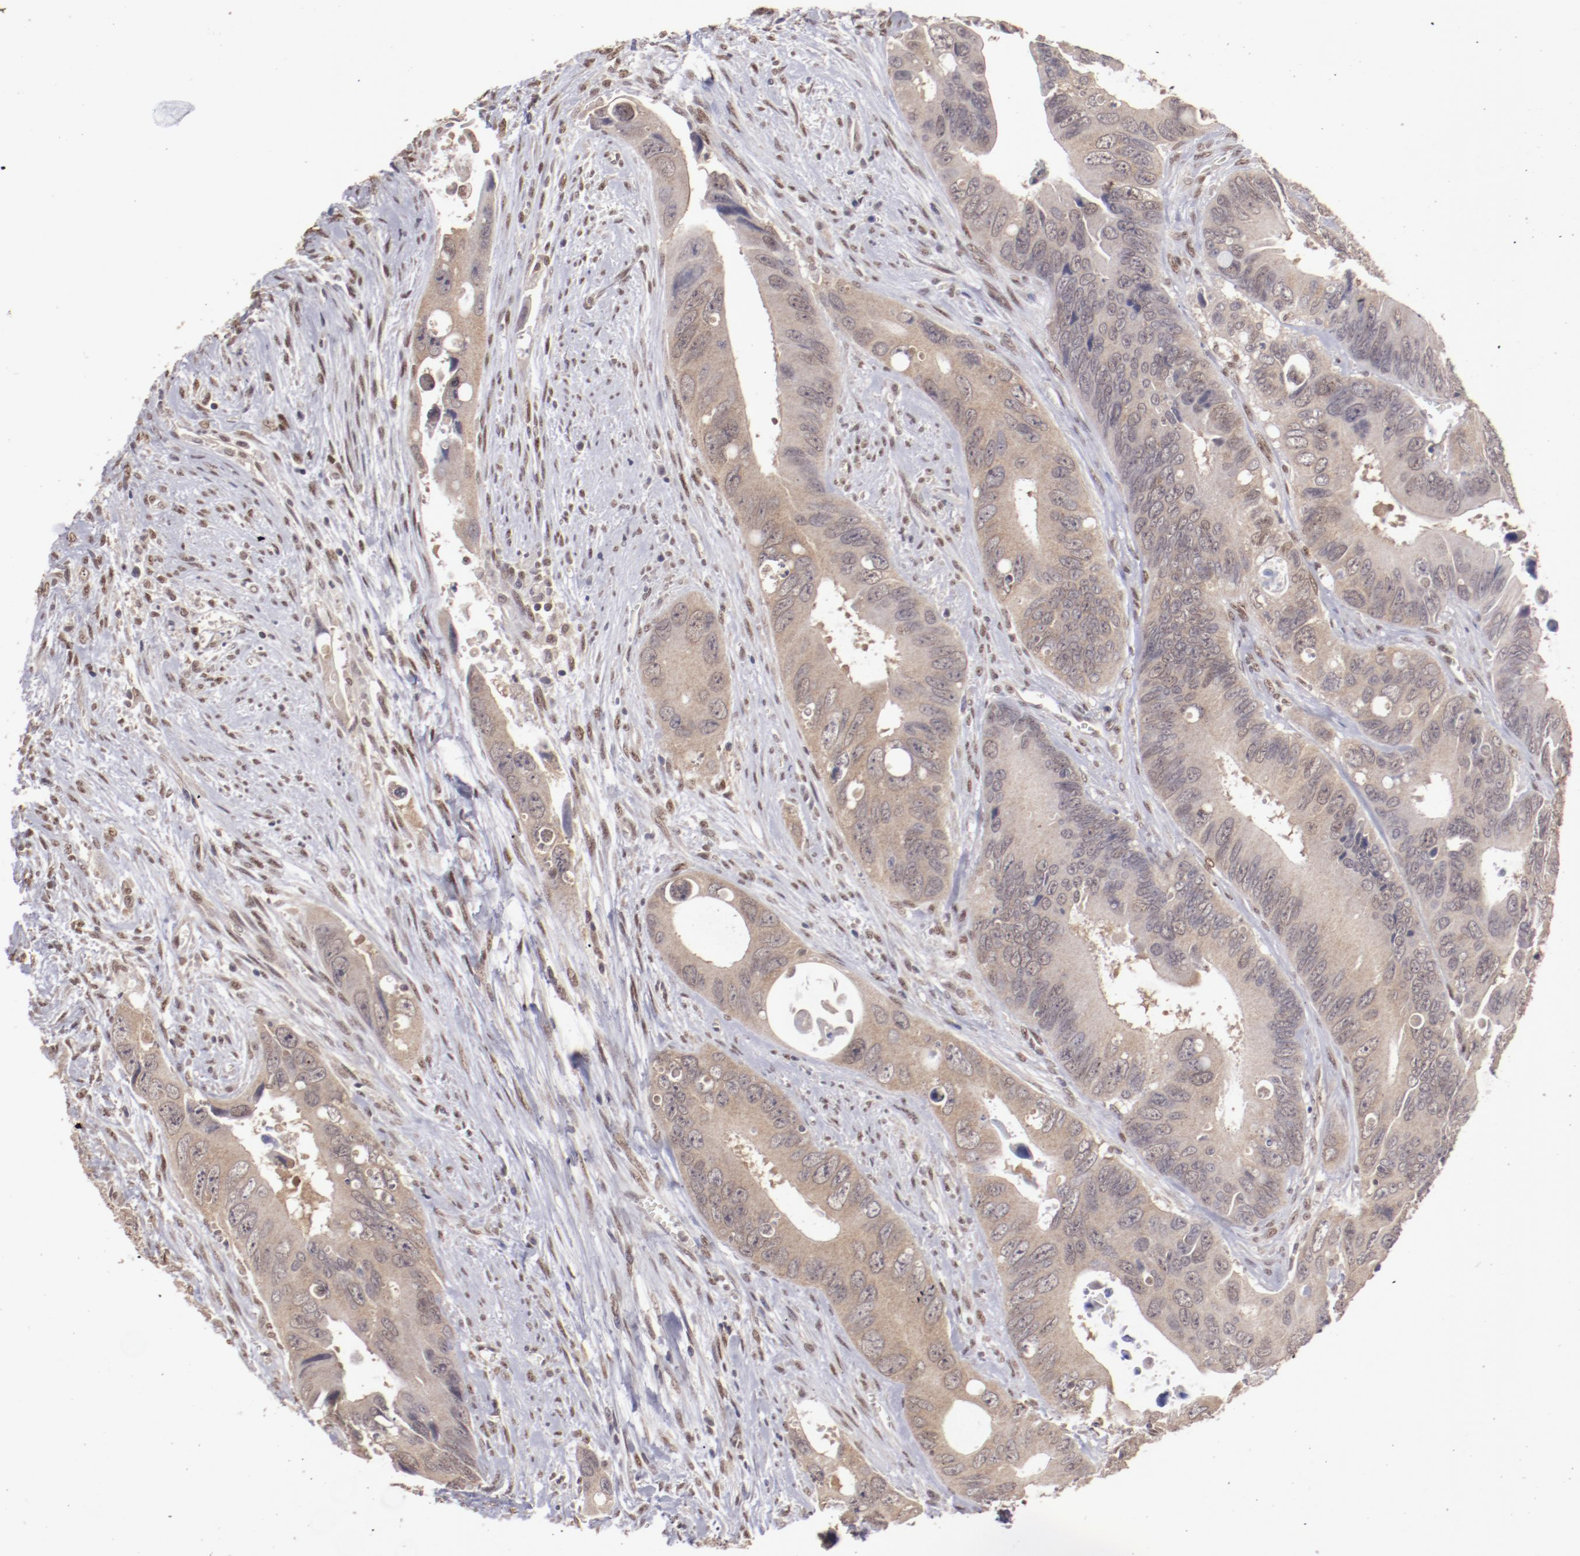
{"staining": {"intensity": "weak", "quantity": ">75%", "location": "cytoplasmic/membranous"}, "tissue": "colorectal cancer", "cell_type": "Tumor cells", "image_type": "cancer", "snomed": [{"axis": "morphology", "description": "Adenocarcinoma, NOS"}, {"axis": "topography", "description": "Rectum"}], "caption": "This is an image of immunohistochemistry staining of colorectal adenocarcinoma, which shows weak staining in the cytoplasmic/membranous of tumor cells.", "gene": "ARNT", "patient": {"sex": "male", "age": 70}}